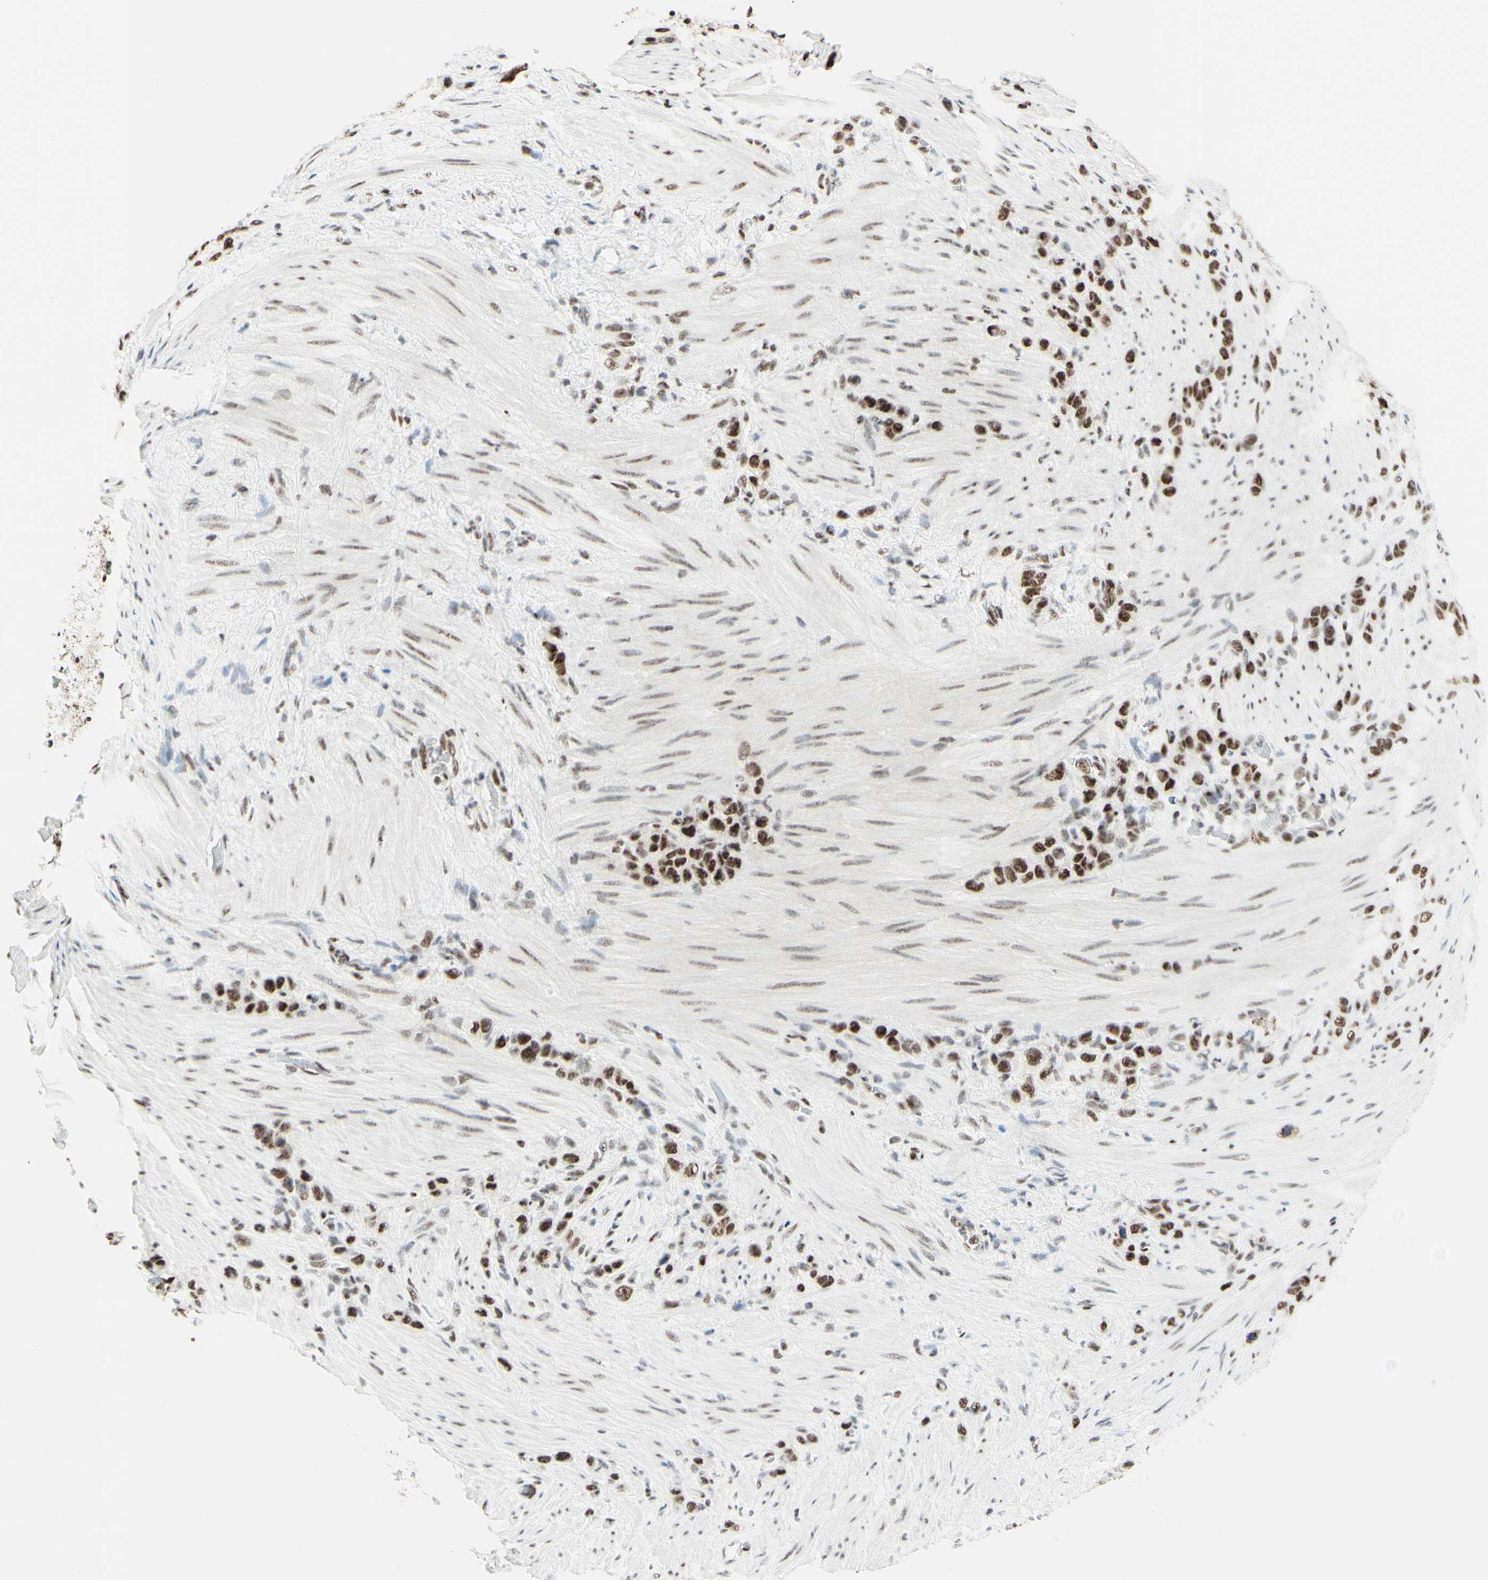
{"staining": {"intensity": "strong", "quantity": ">75%", "location": "nuclear"}, "tissue": "stomach cancer", "cell_type": "Tumor cells", "image_type": "cancer", "snomed": [{"axis": "morphology", "description": "Adenocarcinoma, NOS"}, {"axis": "morphology", "description": "Adenocarcinoma, High grade"}, {"axis": "topography", "description": "Stomach, upper"}, {"axis": "topography", "description": "Stomach, lower"}], "caption": "Stomach cancer (adenocarcinoma (high-grade)) stained with a protein marker exhibits strong staining in tumor cells.", "gene": "WTAP", "patient": {"sex": "female", "age": 65}}